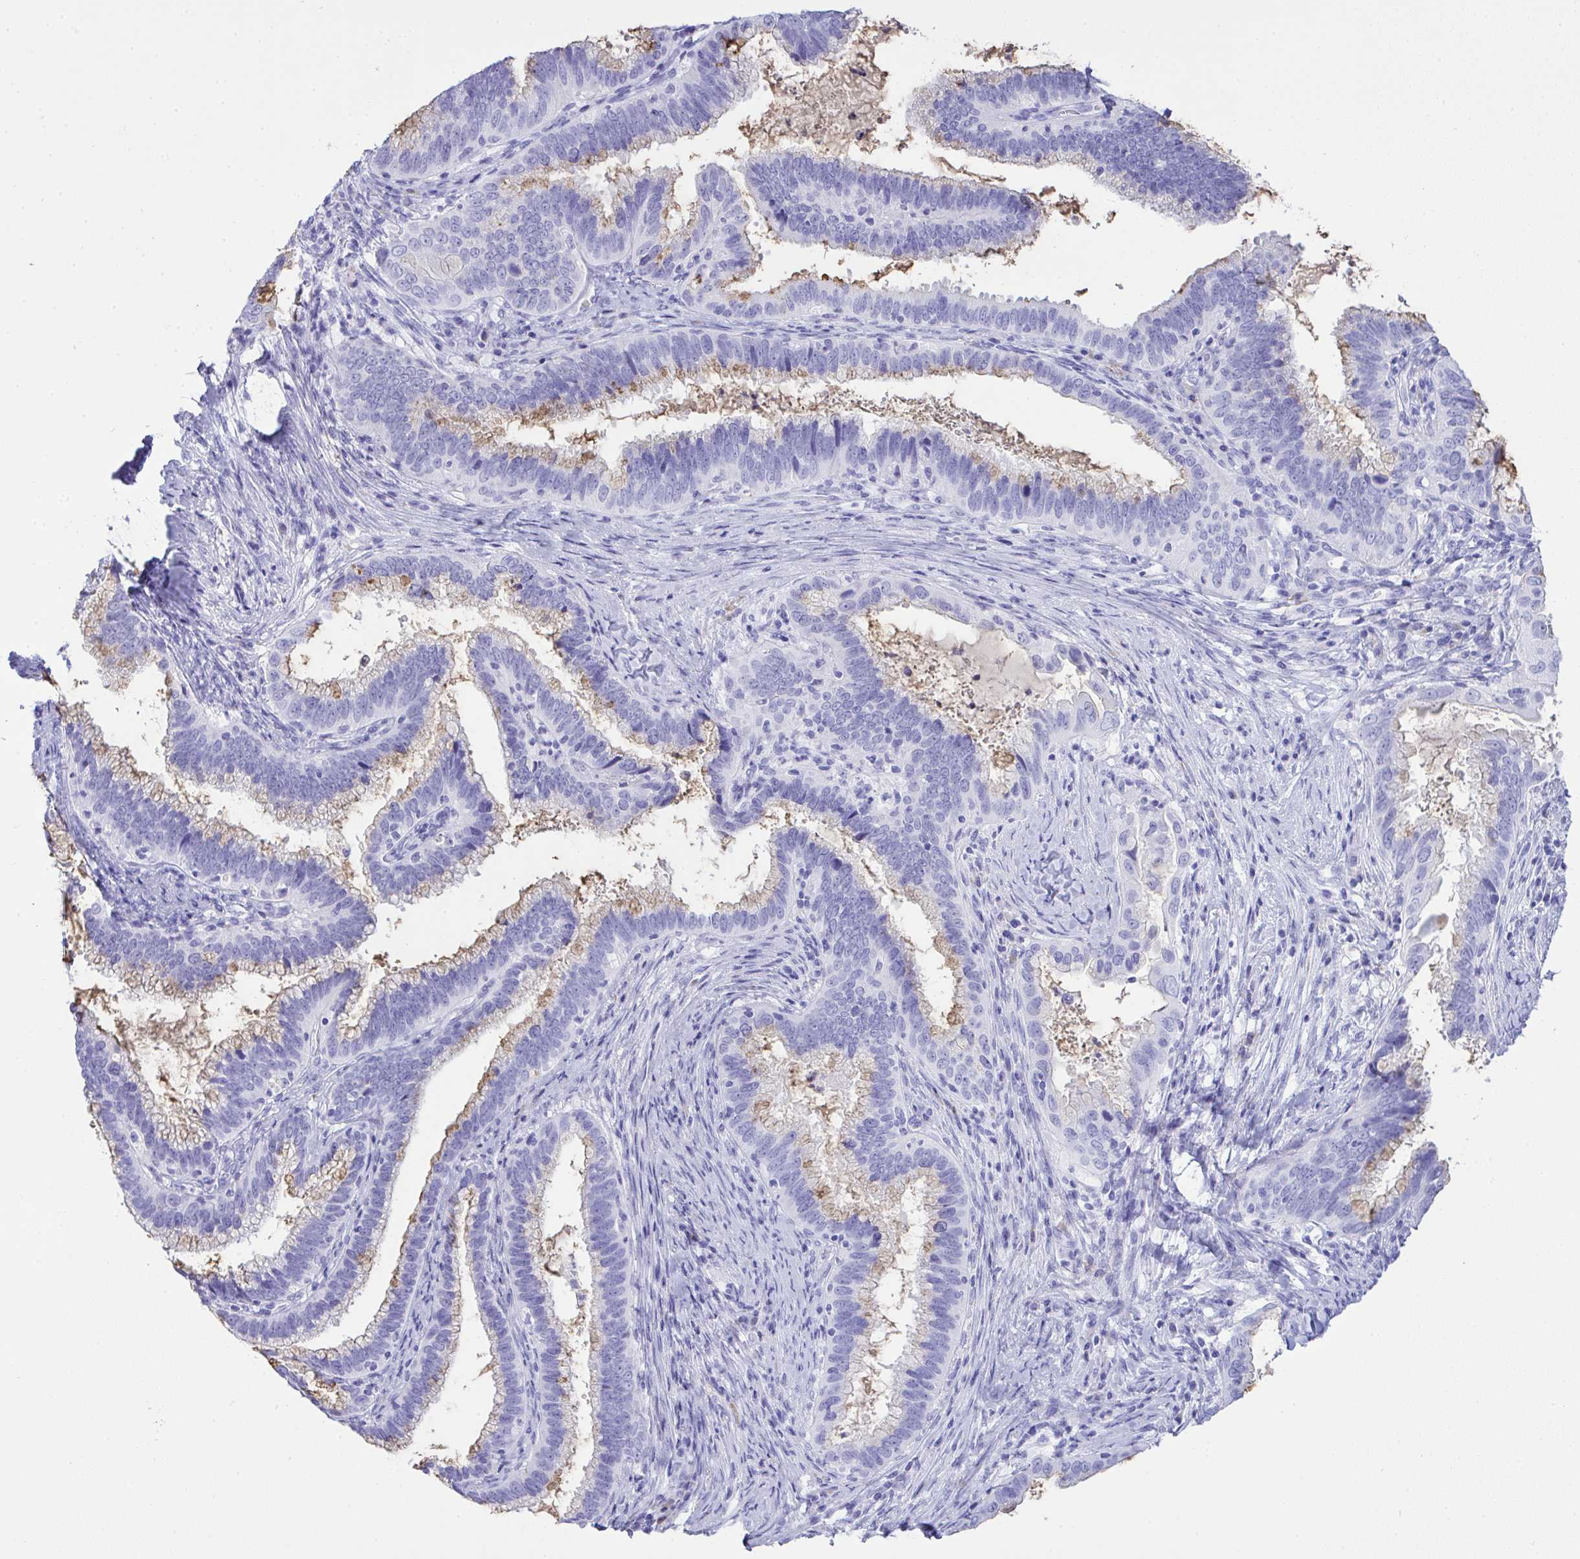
{"staining": {"intensity": "moderate", "quantity": "25%-75%", "location": "cytoplasmic/membranous"}, "tissue": "cervical cancer", "cell_type": "Tumor cells", "image_type": "cancer", "snomed": [{"axis": "morphology", "description": "Adenocarcinoma, NOS"}, {"axis": "topography", "description": "Cervix"}], "caption": "Tumor cells exhibit medium levels of moderate cytoplasmic/membranous staining in approximately 25%-75% of cells in adenocarcinoma (cervical). Using DAB (3,3'-diaminobenzidine) (brown) and hematoxylin (blue) stains, captured at high magnification using brightfield microscopy.", "gene": "AKR1D1", "patient": {"sex": "female", "age": 56}}